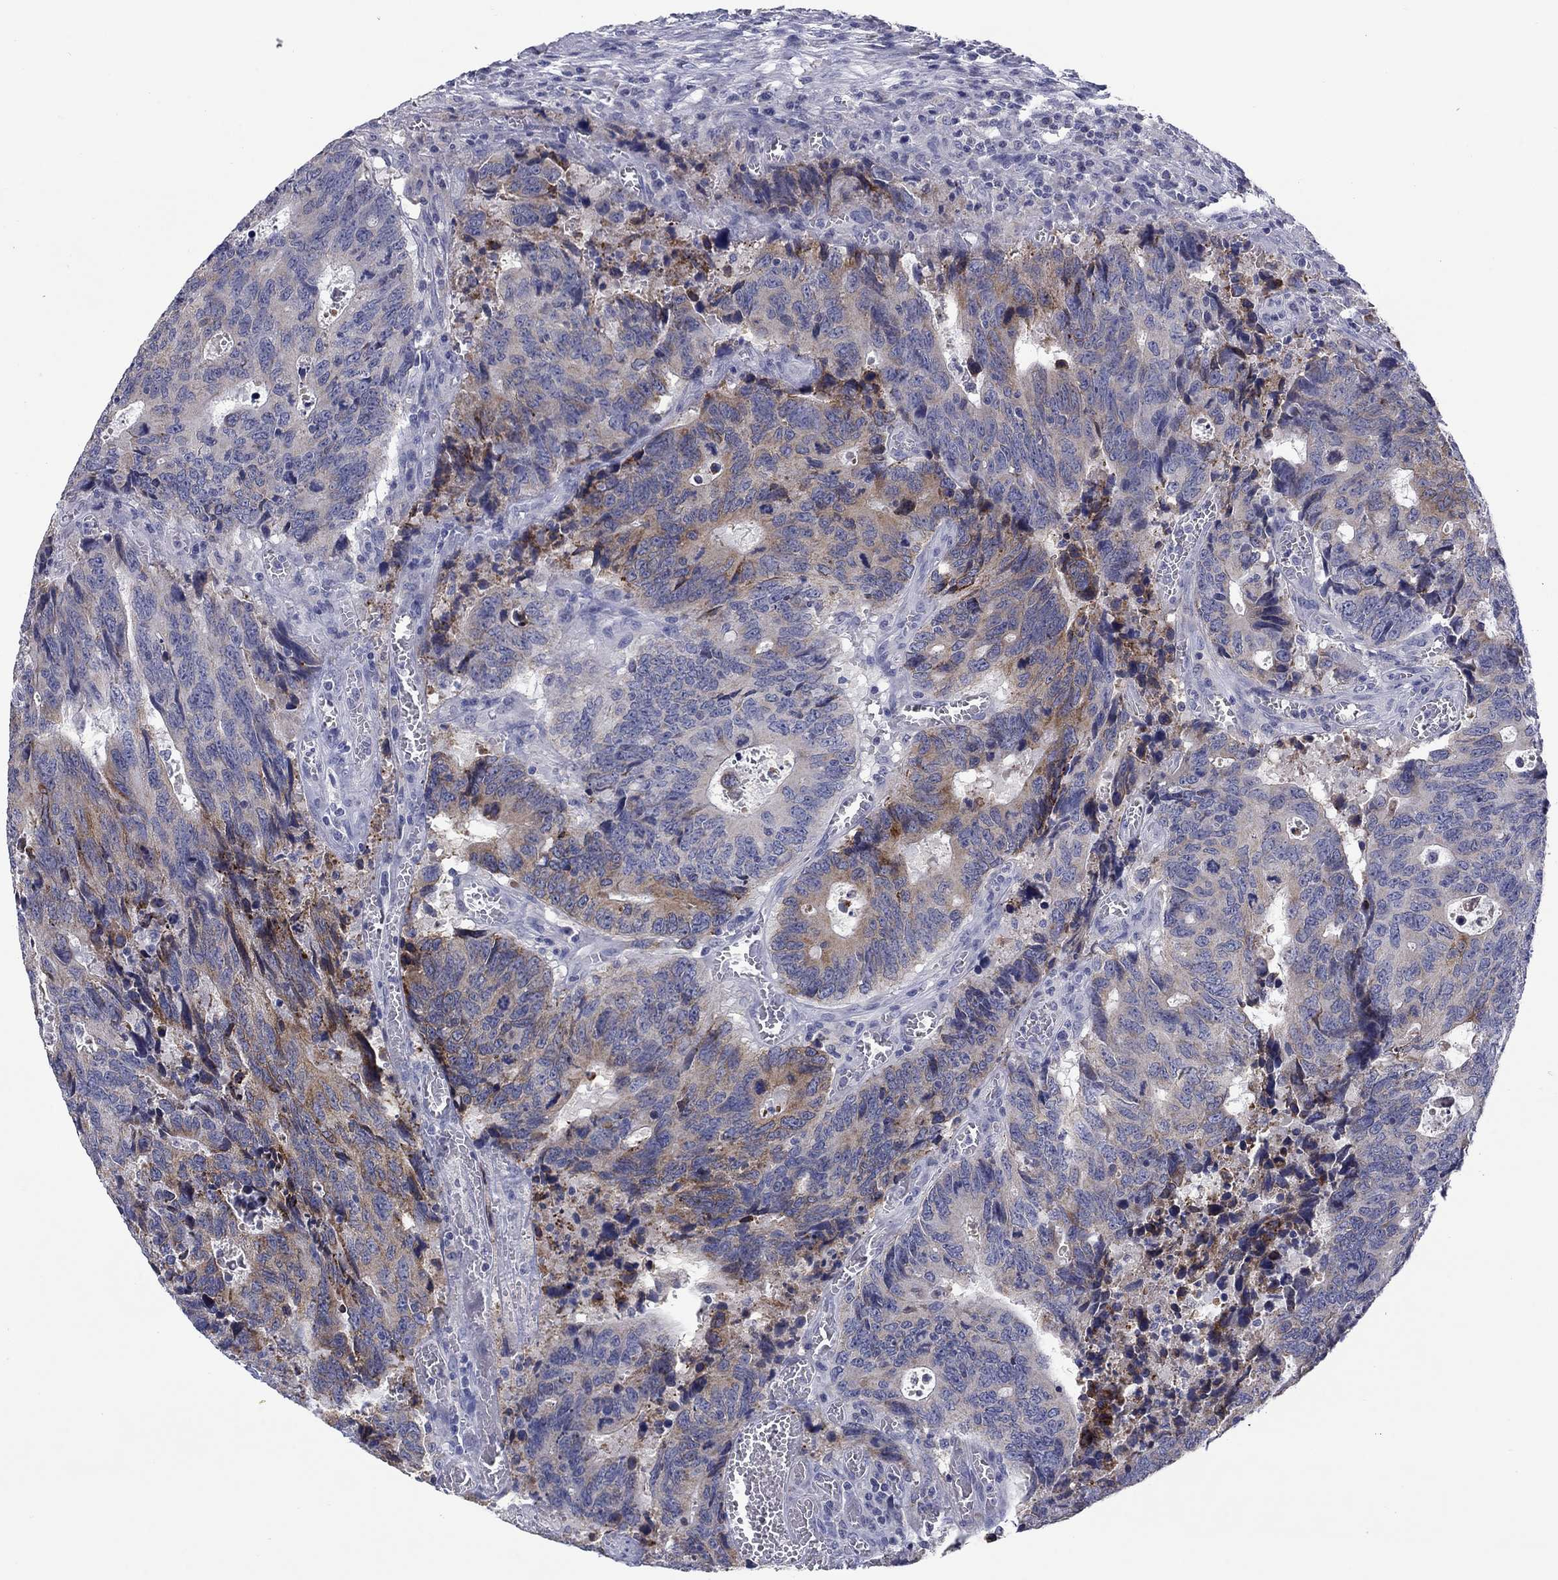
{"staining": {"intensity": "moderate", "quantity": "<25%", "location": "cytoplasmic/membranous"}, "tissue": "colorectal cancer", "cell_type": "Tumor cells", "image_type": "cancer", "snomed": [{"axis": "morphology", "description": "Adenocarcinoma, NOS"}, {"axis": "topography", "description": "Colon"}], "caption": "About <25% of tumor cells in colorectal adenocarcinoma exhibit moderate cytoplasmic/membranous protein staining as visualized by brown immunohistochemical staining.", "gene": "FRK", "patient": {"sex": "female", "age": 77}}